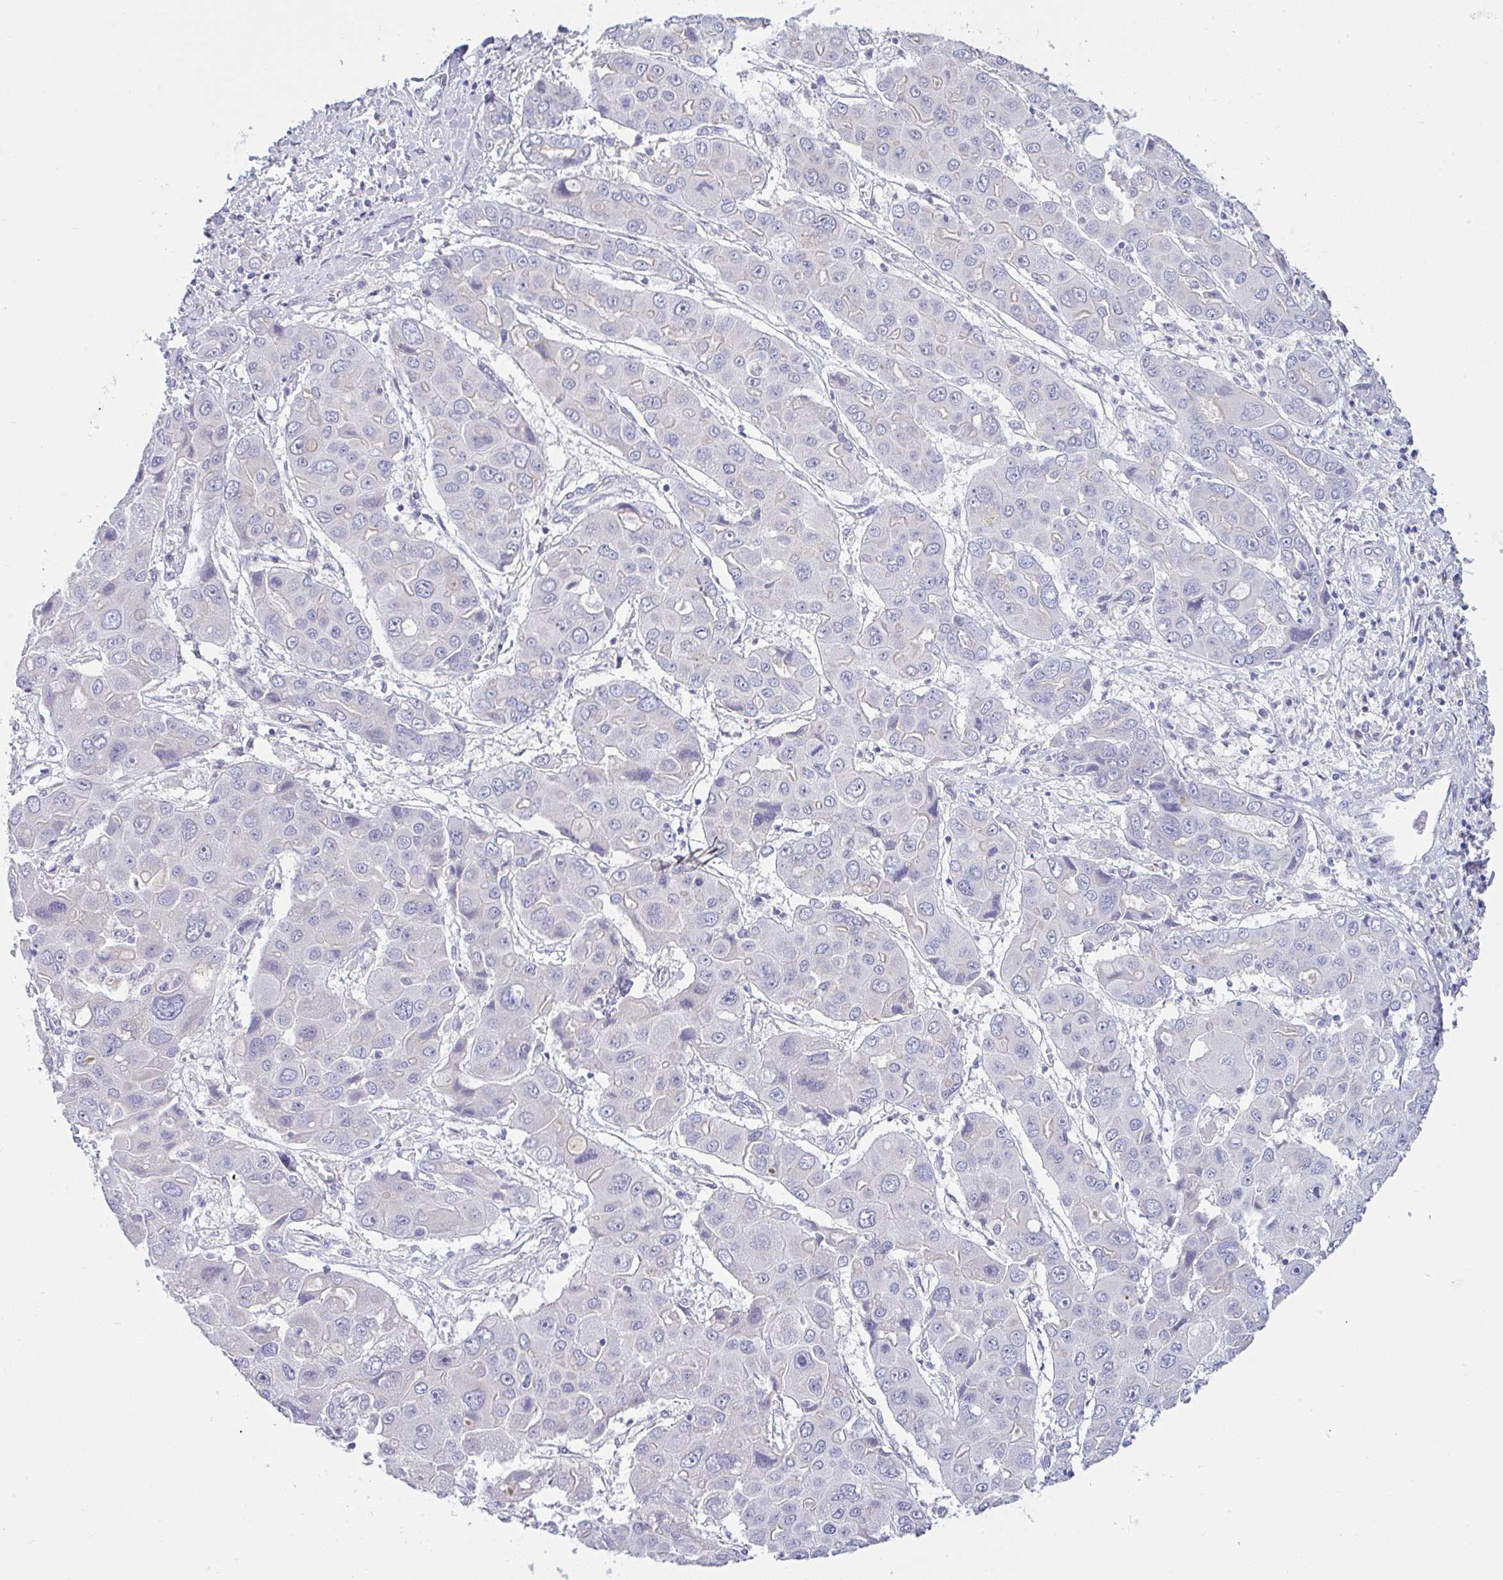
{"staining": {"intensity": "negative", "quantity": "none", "location": "none"}, "tissue": "liver cancer", "cell_type": "Tumor cells", "image_type": "cancer", "snomed": [{"axis": "morphology", "description": "Cholangiocarcinoma"}, {"axis": "topography", "description": "Liver"}], "caption": "This is an IHC image of human liver cancer (cholangiocarcinoma). There is no expression in tumor cells.", "gene": "SERPINE3", "patient": {"sex": "male", "age": 67}}